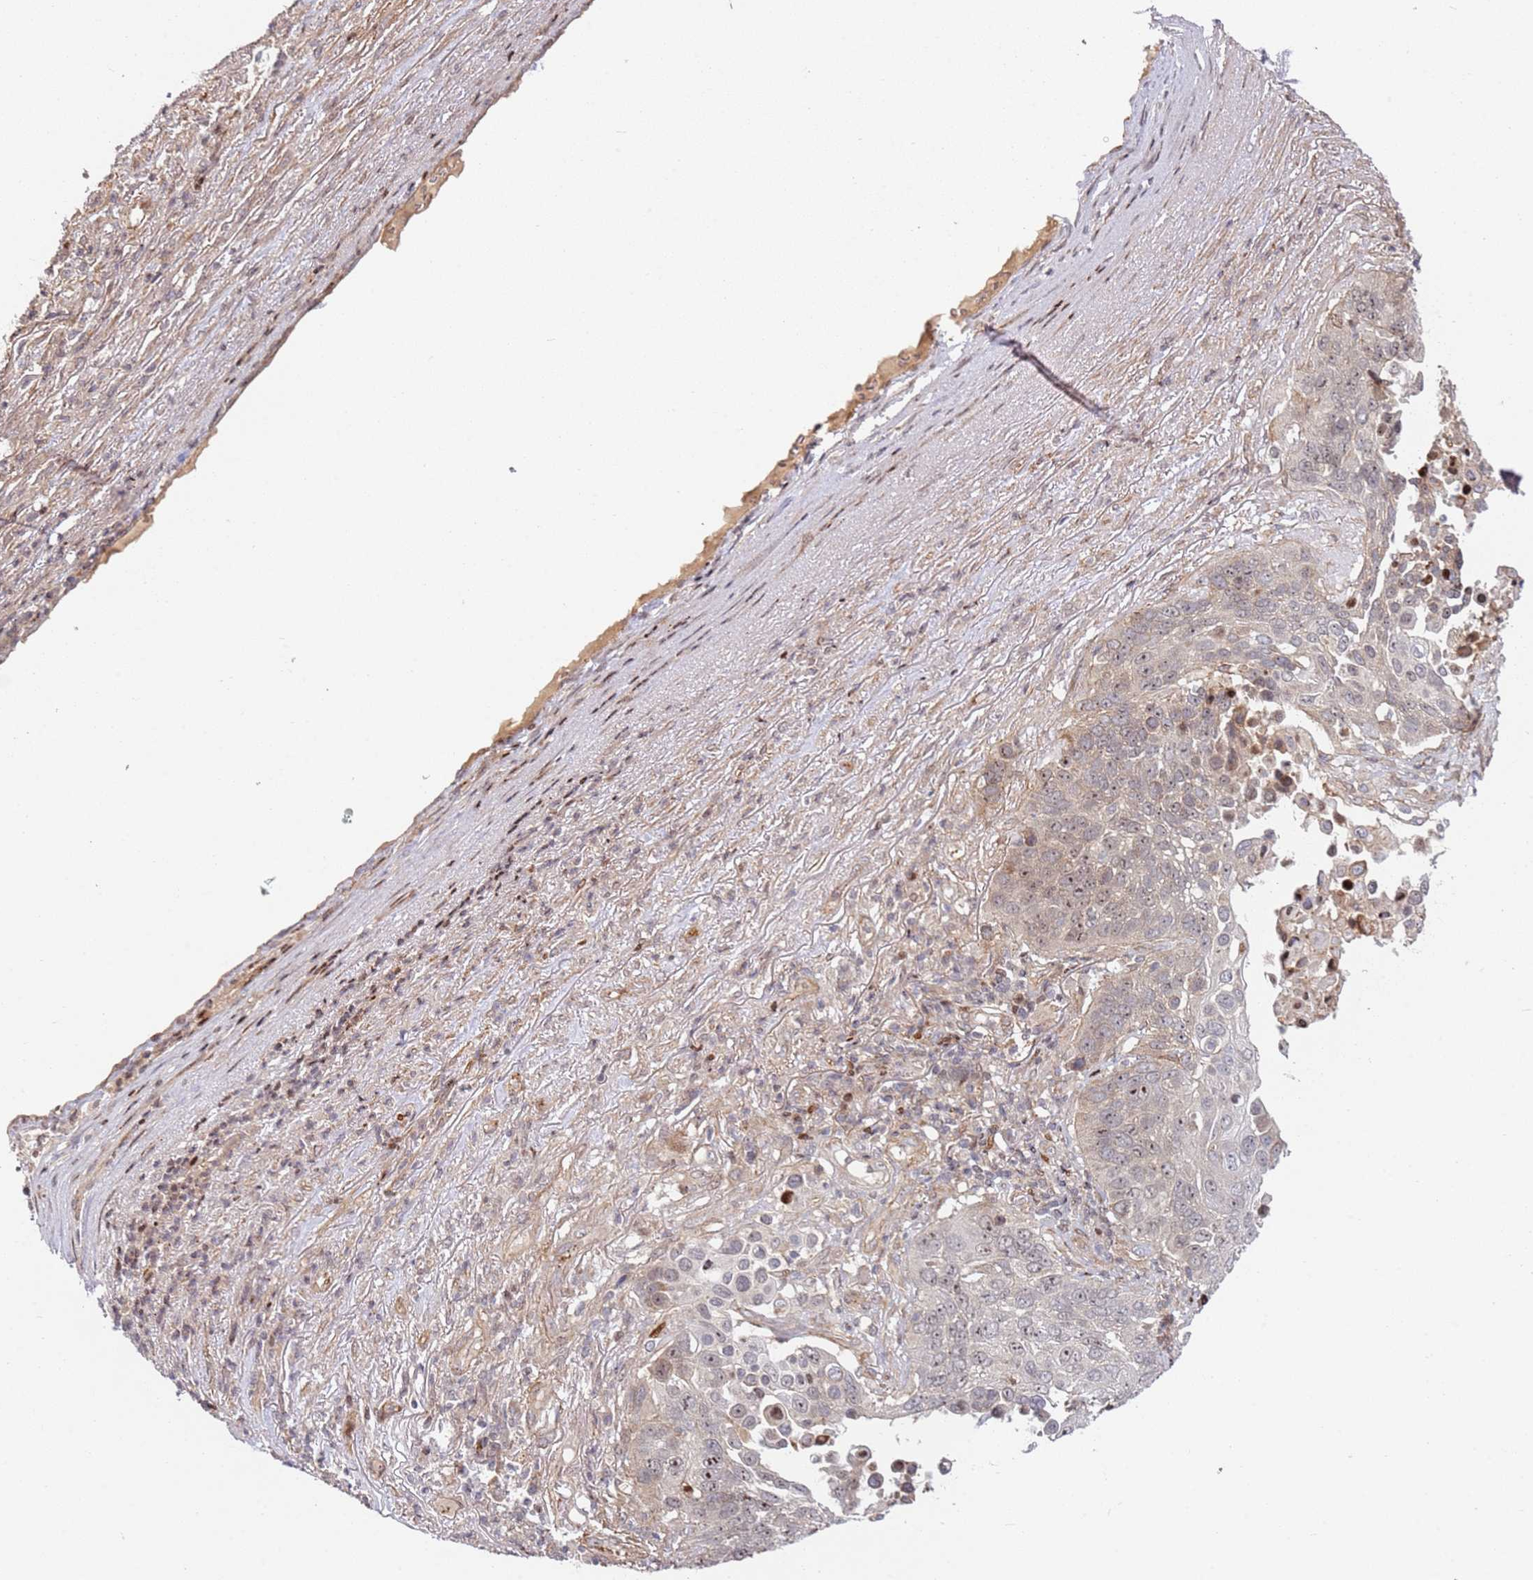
{"staining": {"intensity": "weak", "quantity": "<25%", "location": "cytoplasmic/membranous,nuclear"}, "tissue": "lung cancer", "cell_type": "Tumor cells", "image_type": "cancer", "snomed": [{"axis": "morphology", "description": "Normal tissue, NOS"}, {"axis": "morphology", "description": "Squamous cell carcinoma, NOS"}, {"axis": "topography", "description": "Lymph node"}, {"axis": "topography", "description": "Lung"}], "caption": "Immunohistochemistry (IHC) image of lung cancer (squamous cell carcinoma) stained for a protein (brown), which demonstrates no staining in tumor cells.", "gene": "TMEM233", "patient": {"sex": "male", "age": 66}}